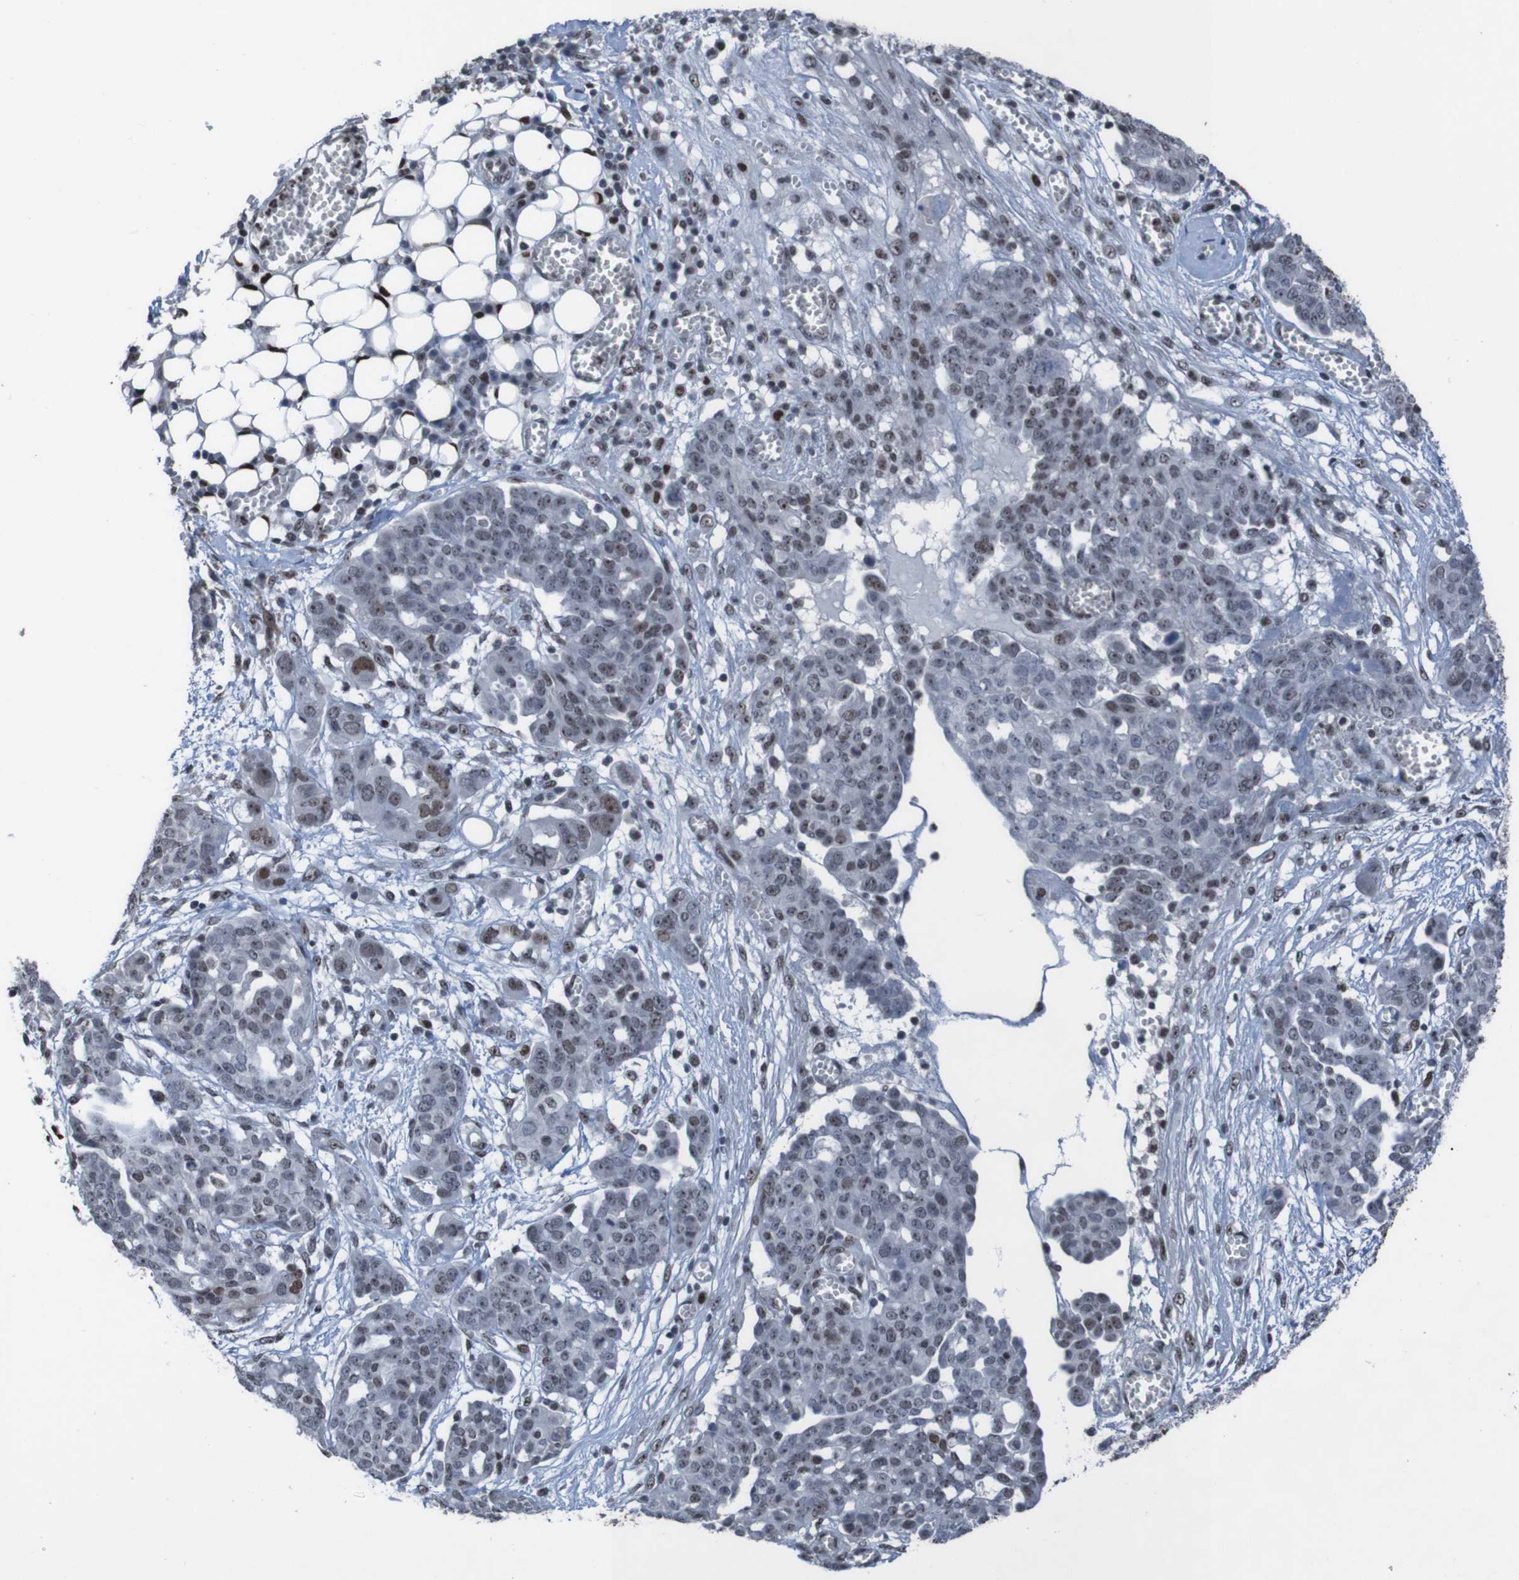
{"staining": {"intensity": "strong", "quantity": "<25%", "location": "nuclear"}, "tissue": "ovarian cancer", "cell_type": "Tumor cells", "image_type": "cancer", "snomed": [{"axis": "morphology", "description": "Cystadenocarcinoma, serous, NOS"}, {"axis": "topography", "description": "Soft tissue"}, {"axis": "topography", "description": "Ovary"}], "caption": "Immunohistochemistry (IHC) staining of ovarian cancer (serous cystadenocarcinoma), which demonstrates medium levels of strong nuclear expression in approximately <25% of tumor cells indicating strong nuclear protein staining. The staining was performed using DAB (brown) for protein detection and nuclei were counterstained in hematoxylin (blue).", "gene": "PHF2", "patient": {"sex": "female", "age": 57}}